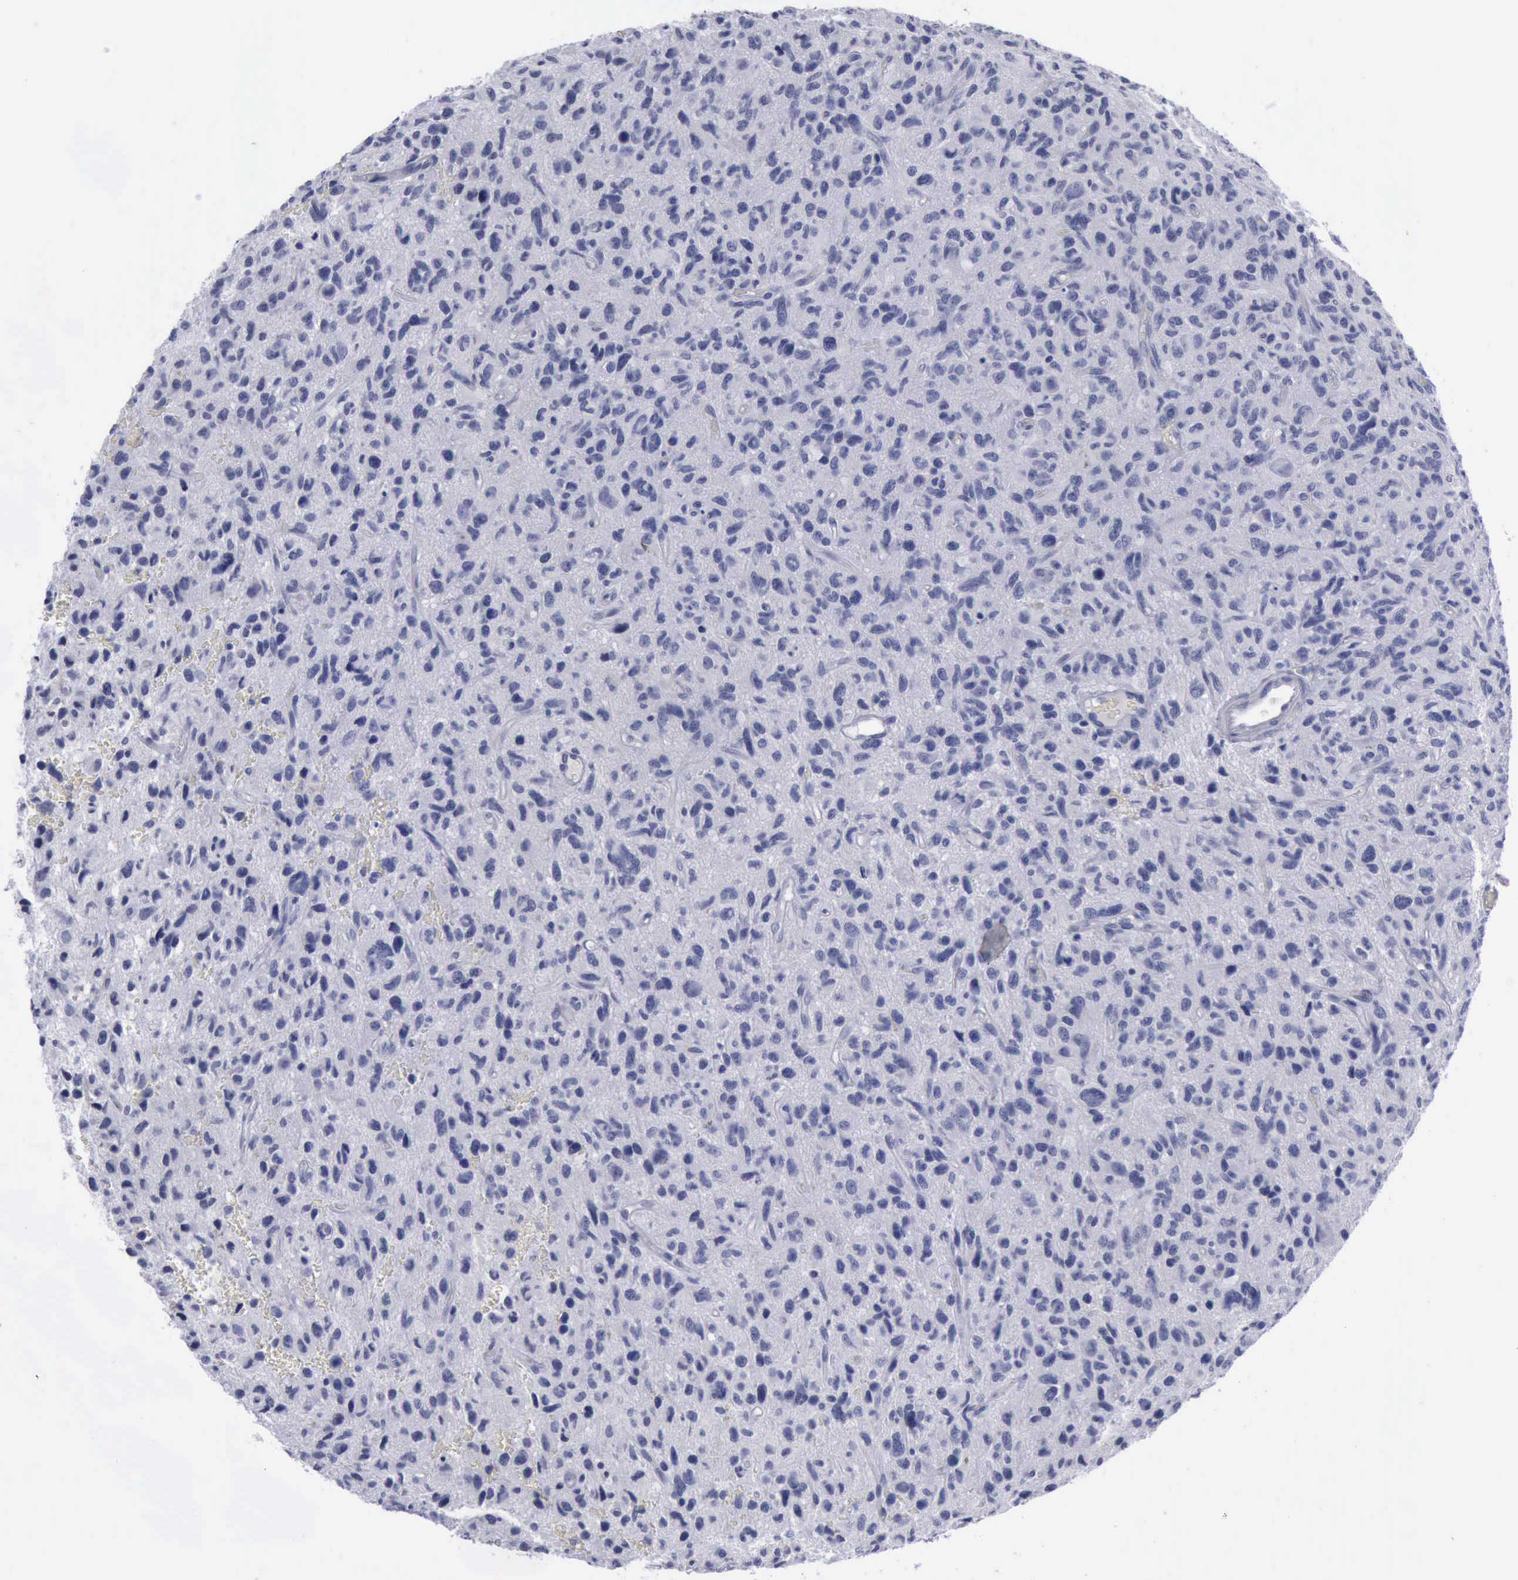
{"staining": {"intensity": "negative", "quantity": "none", "location": "none"}, "tissue": "glioma", "cell_type": "Tumor cells", "image_type": "cancer", "snomed": [{"axis": "morphology", "description": "Glioma, malignant, High grade"}, {"axis": "topography", "description": "Brain"}], "caption": "This micrograph is of glioma stained with IHC to label a protein in brown with the nuclei are counter-stained blue. There is no positivity in tumor cells. The staining is performed using DAB (3,3'-diaminobenzidine) brown chromogen with nuclei counter-stained in using hematoxylin.", "gene": "KRT13", "patient": {"sex": "female", "age": 60}}